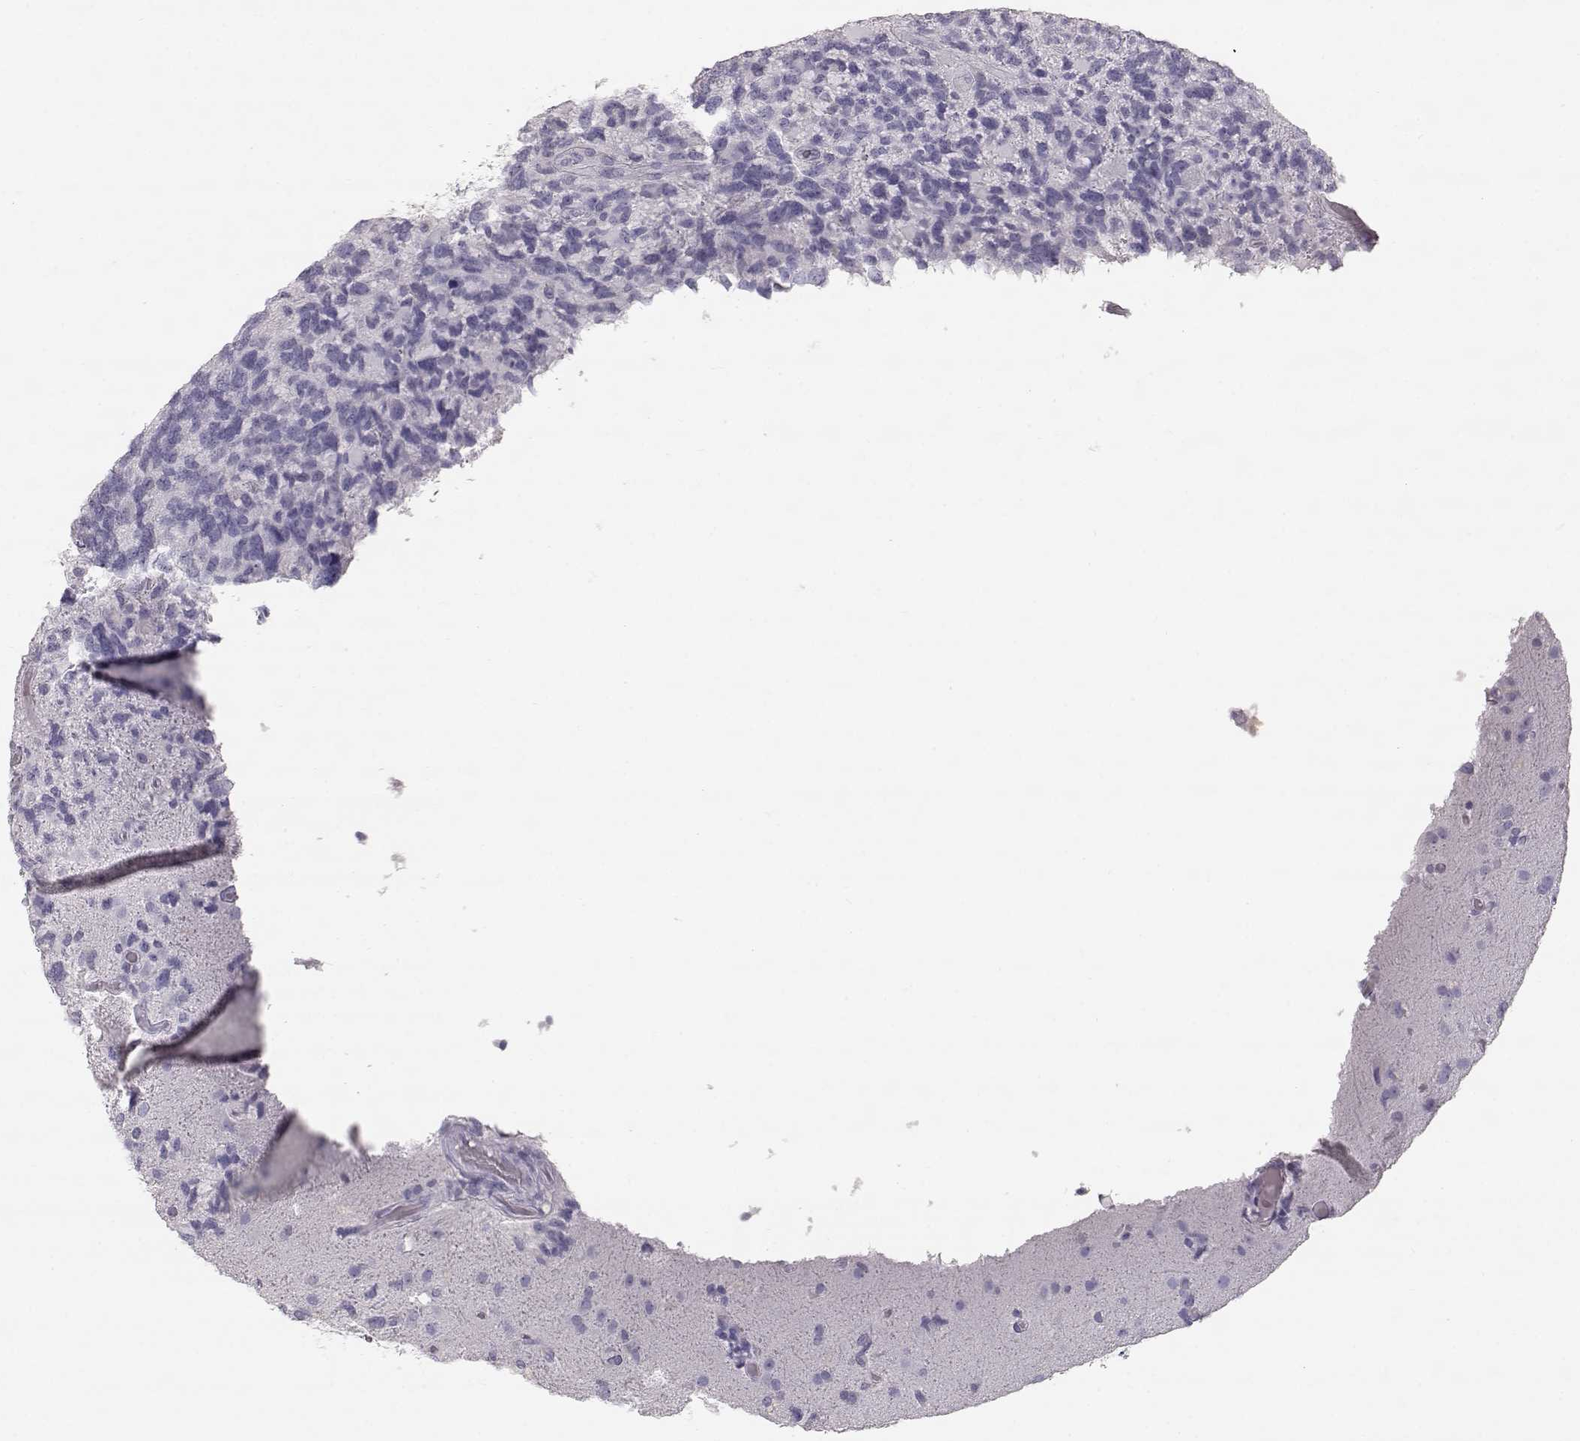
{"staining": {"intensity": "negative", "quantity": "none", "location": "none"}, "tissue": "glioma", "cell_type": "Tumor cells", "image_type": "cancer", "snomed": [{"axis": "morphology", "description": "Glioma, malignant, High grade"}, {"axis": "topography", "description": "Brain"}], "caption": "An IHC histopathology image of malignant high-grade glioma is shown. There is no staining in tumor cells of malignant high-grade glioma.", "gene": "KRT33A", "patient": {"sex": "female", "age": 71}}